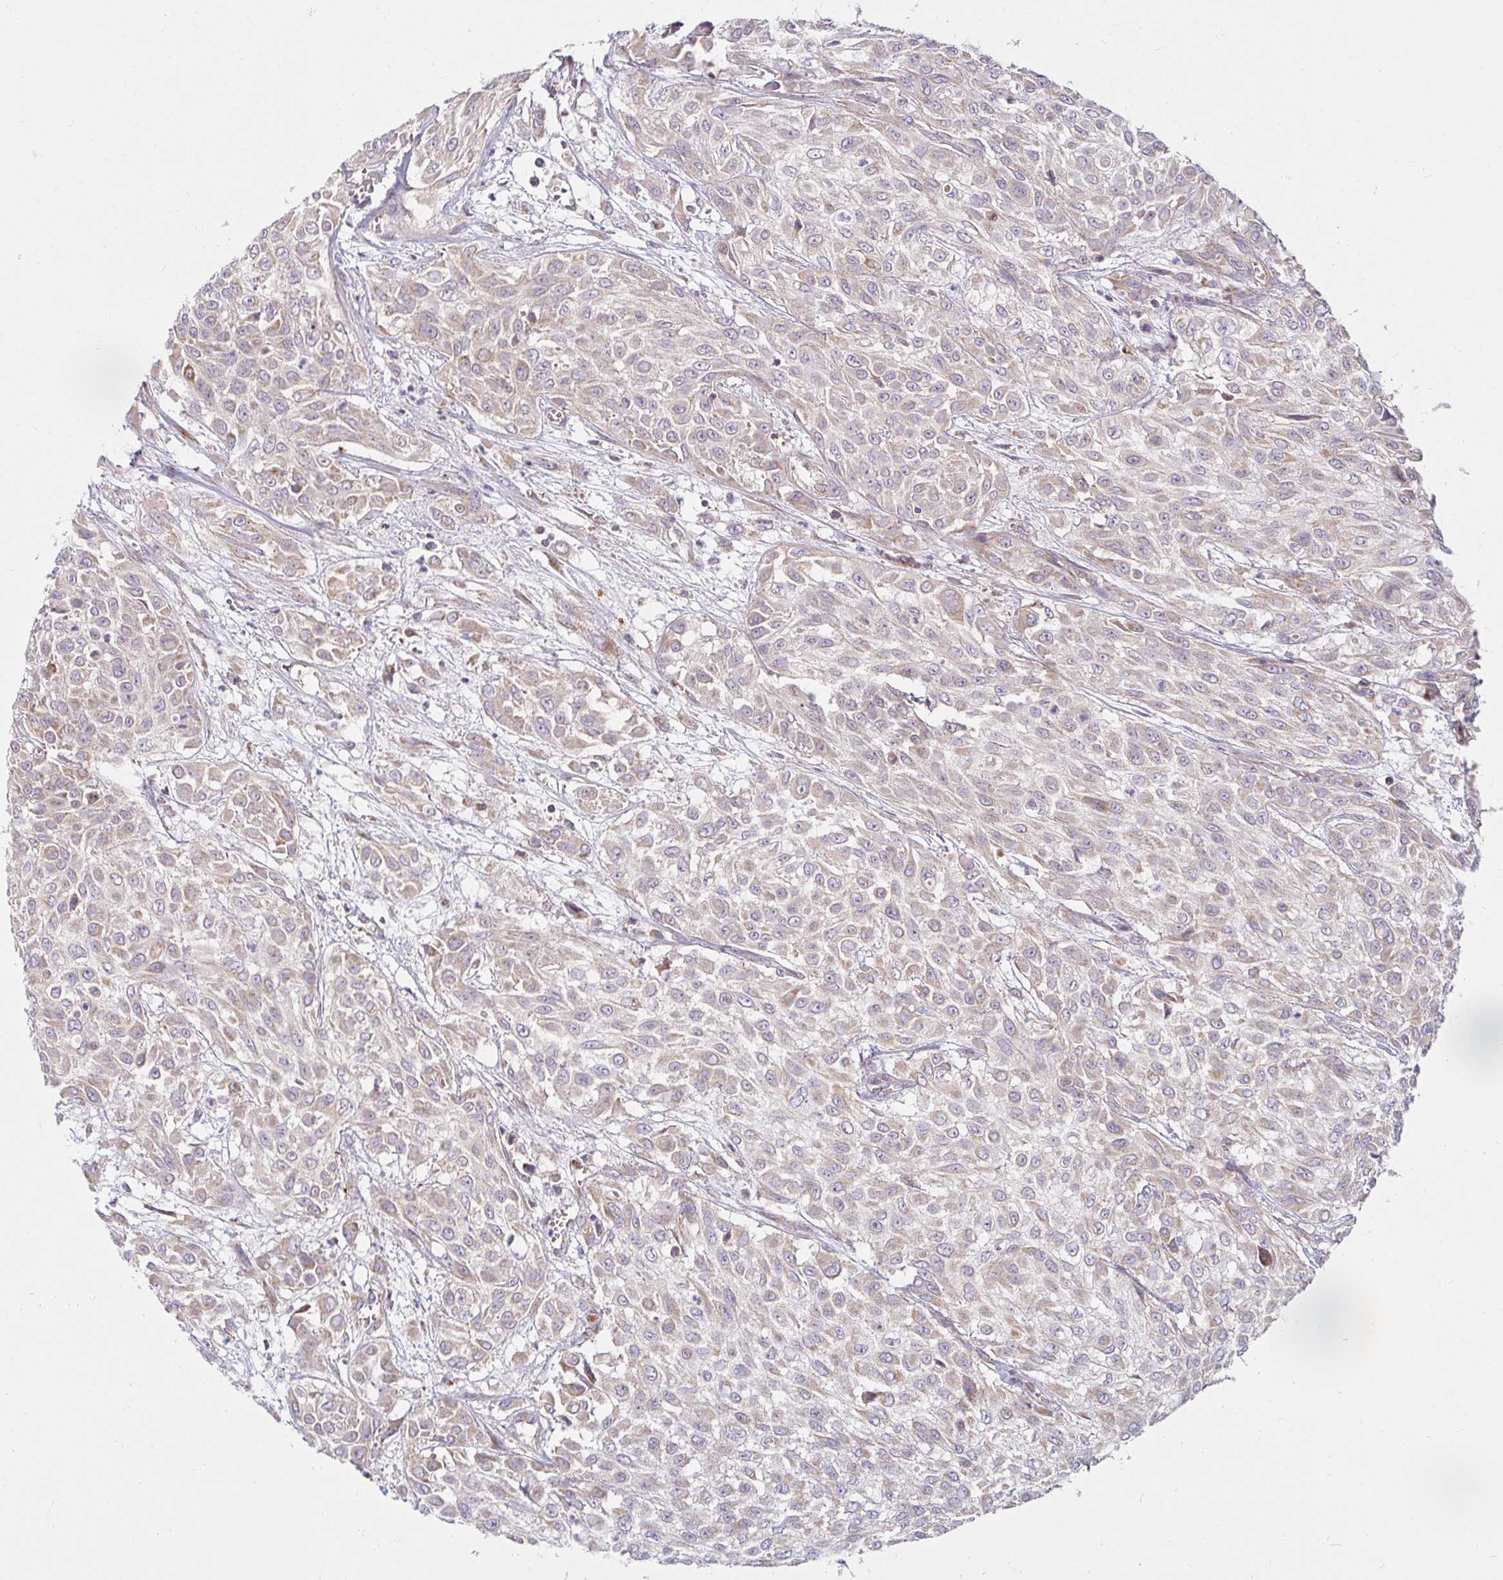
{"staining": {"intensity": "weak", "quantity": "25%-75%", "location": "cytoplasmic/membranous"}, "tissue": "urothelial cancer", "cell_type": "Tumor cells", "image_type": "cancer", "snomed": [{"axis": "morphology", "description": "Urothelial carcinoma, High grade"}, {"axis": "topography", "description": "Urinary bladder"}], "caption": "The immunohistochemical stain labels weak cytoplasmic/membranous positivity in tumor cells of urothelial carcinoma (high-grade) tissue.", "gene": "SKP2", "patient": {"sex": "male", "age": 57}}